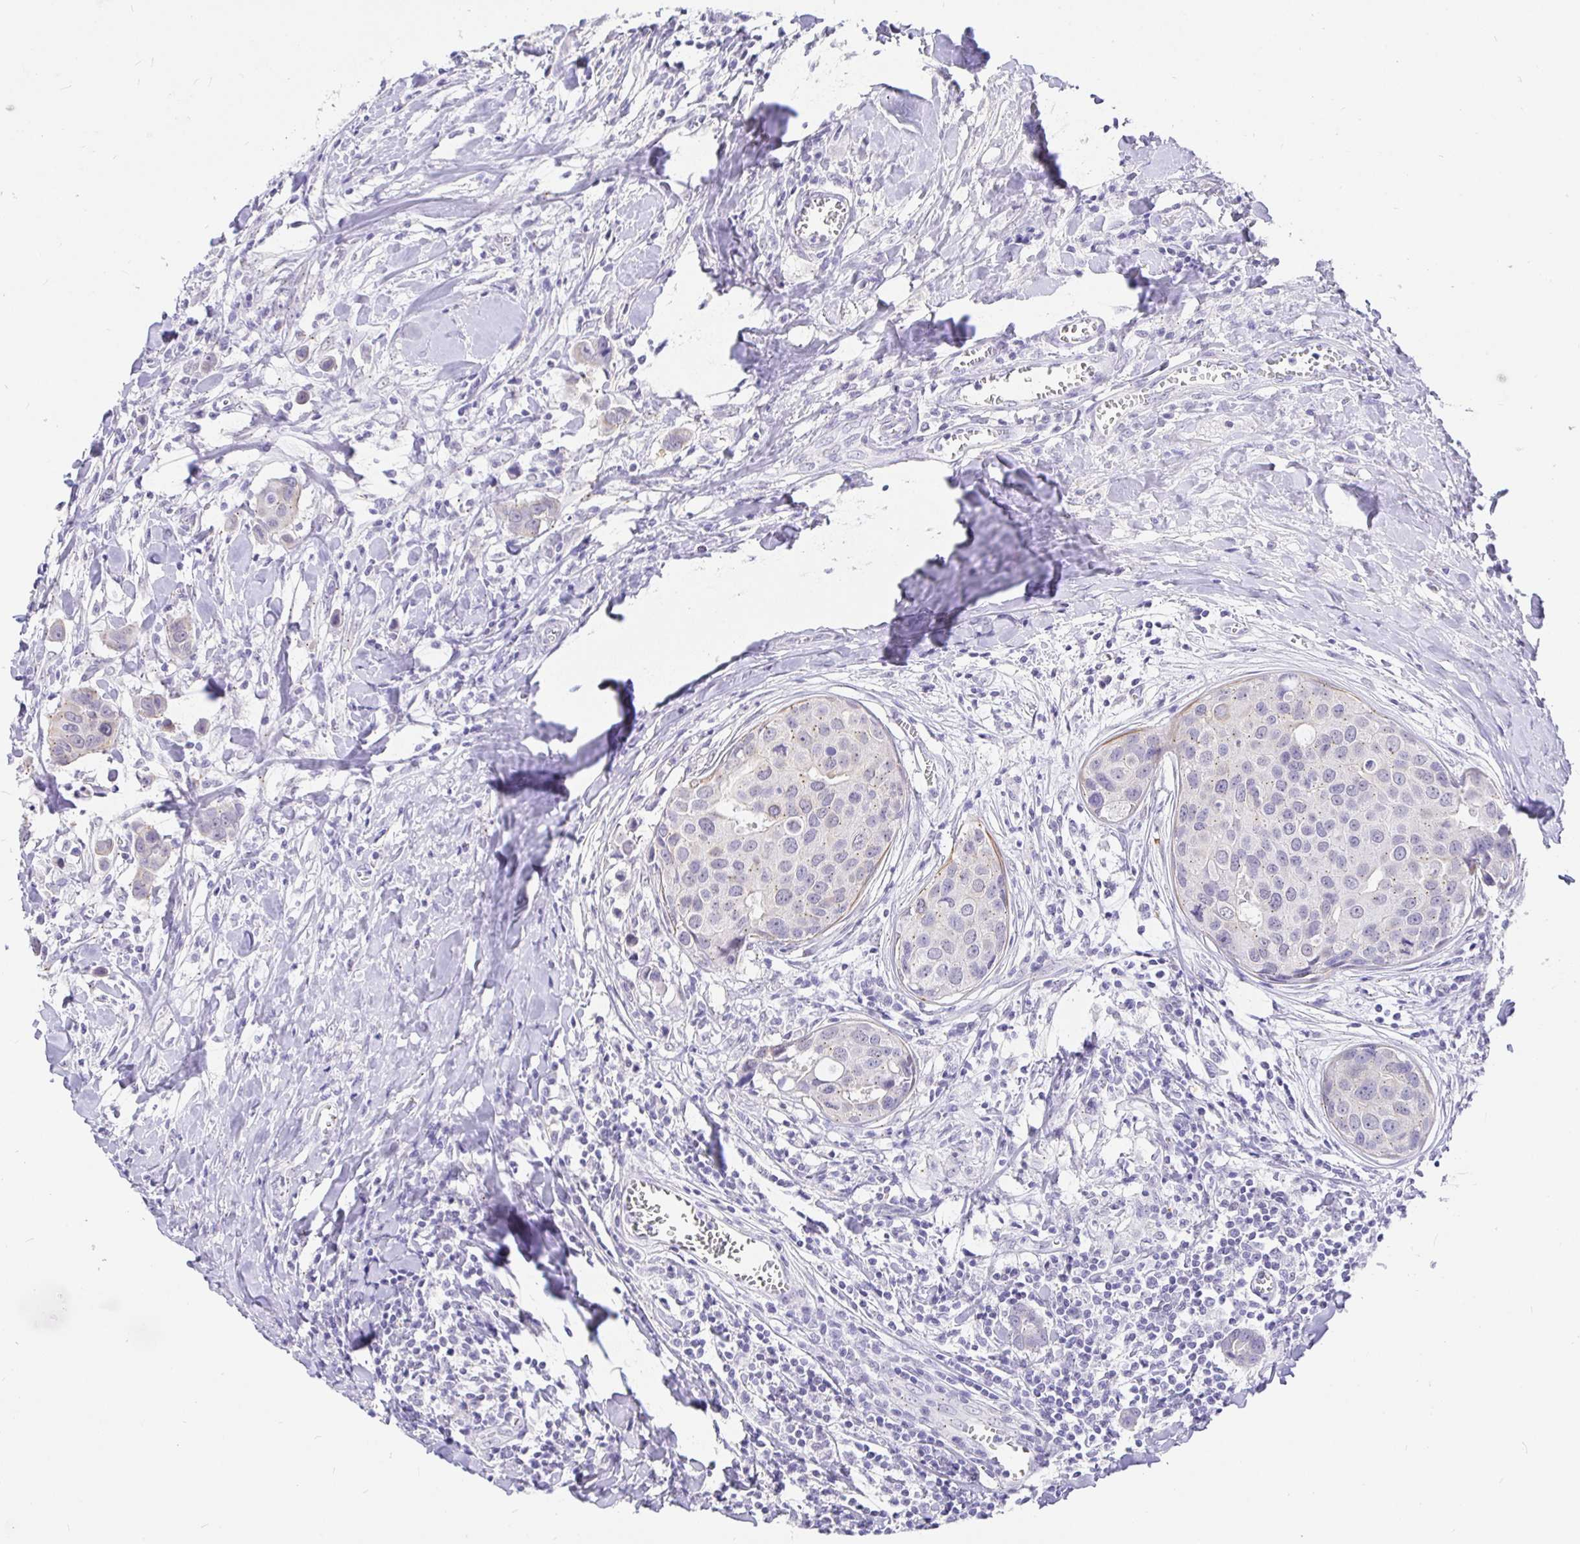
{"staining": {"intensity": "negative", "quantity": "none", "location": "none"}, "tissue": "breast cancer", "cell_type": "Tumor cells", "image_type": "cancer", "snomed": [{"axis": "morphology", "description": "Duct carcinoma"}, {"axis": "topography", "description": "Breast"}], "caption": "Tumor cells show no significant positivity in intraductal carcinoma (breast). Nuclei are stained in blue.", "gene": "EZHIP", "patient": {"sex": "female", "age": 24}}